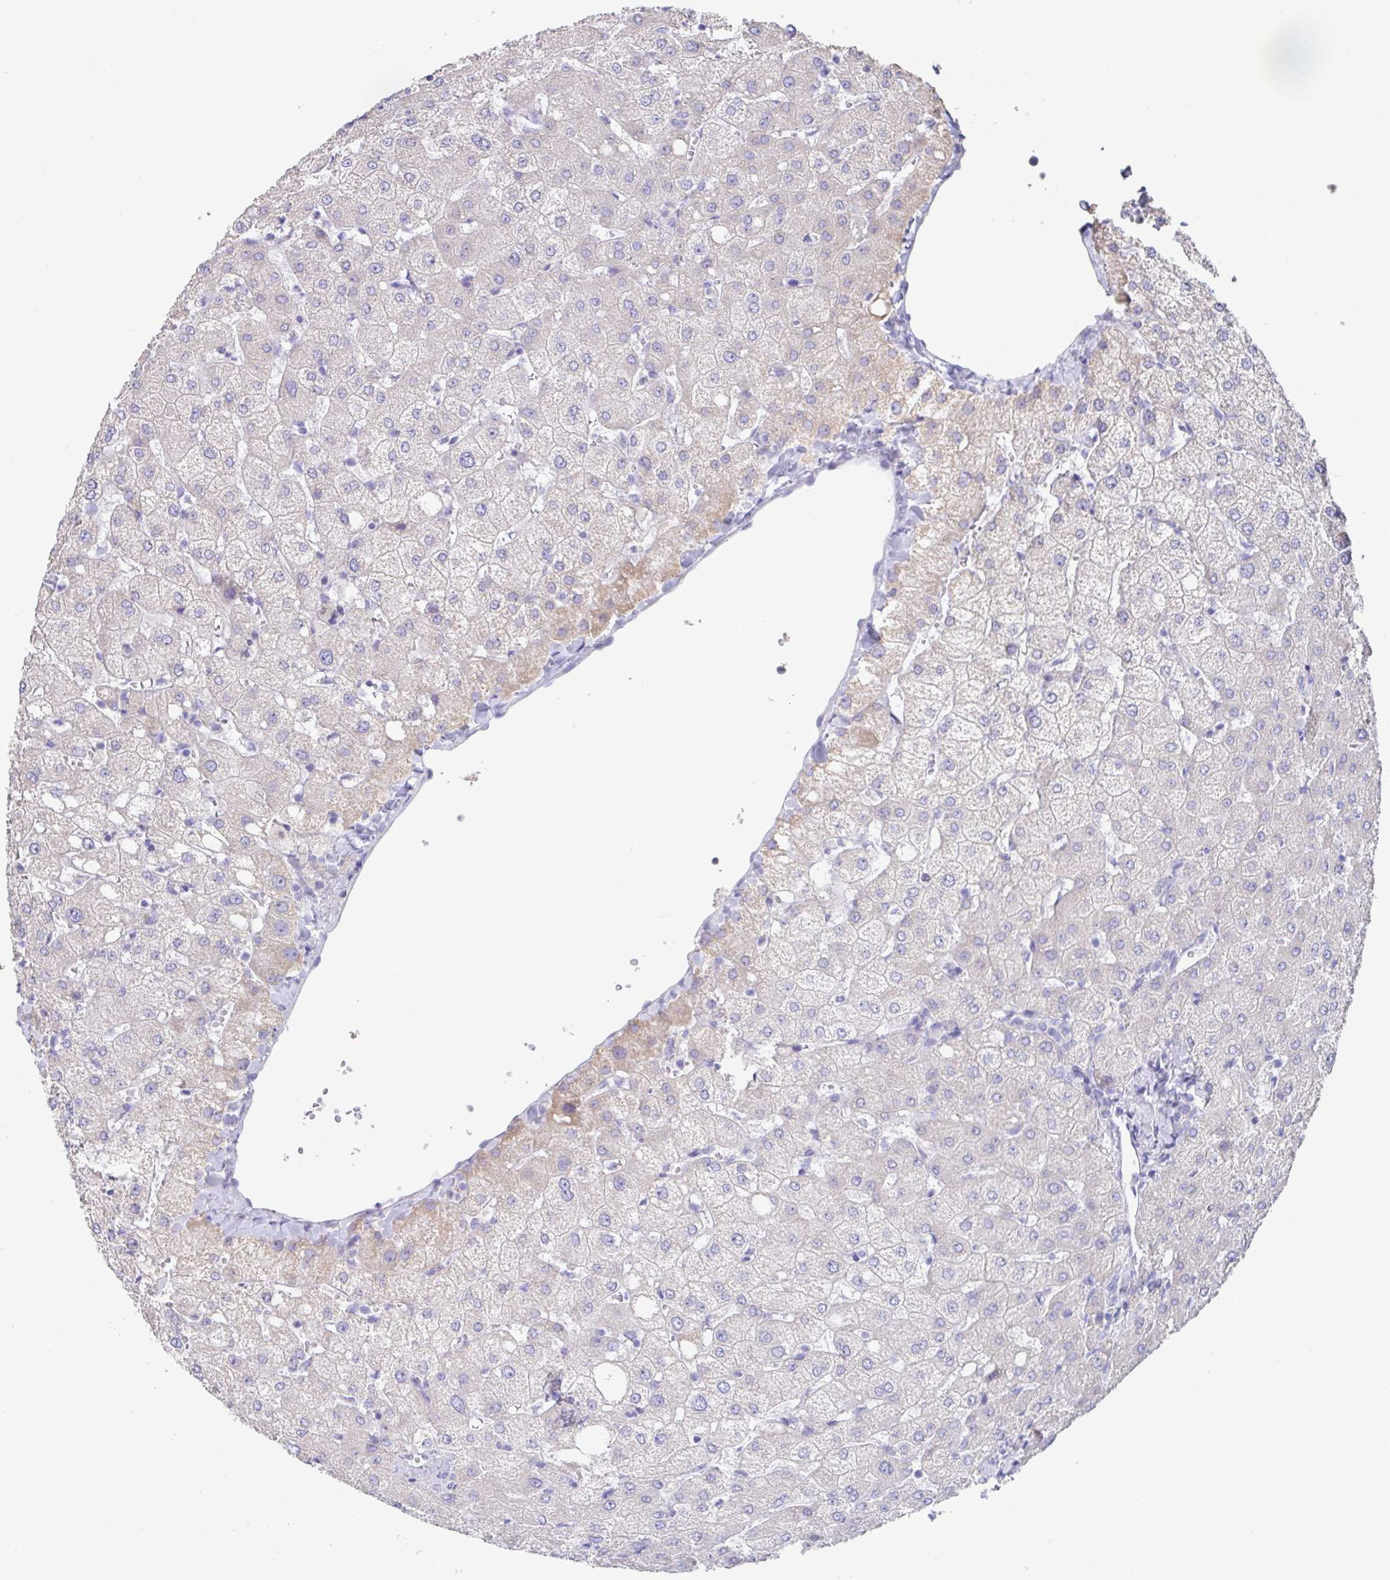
{"staining": {"intensity": "negative", "quantity": "none", "location": "none"}, "tissue": "liver", "cell_type": "Cholangiocytes", "image_type": "normal", "snomed": [{"axis": "morphology", "description": "Normal tissue, NOS"}, {"axis": "topography", "description": "Liver"}], "caption": "Benign liver was stained to show a protein in brown. There is no significant staining in cholangiocytes. The staining is performed using DAB brown chromogen with nuclei counter-stained in using hematoxylin.", "gene": "SLC44A4", "patient": {"sex": "female", "age": 54}}